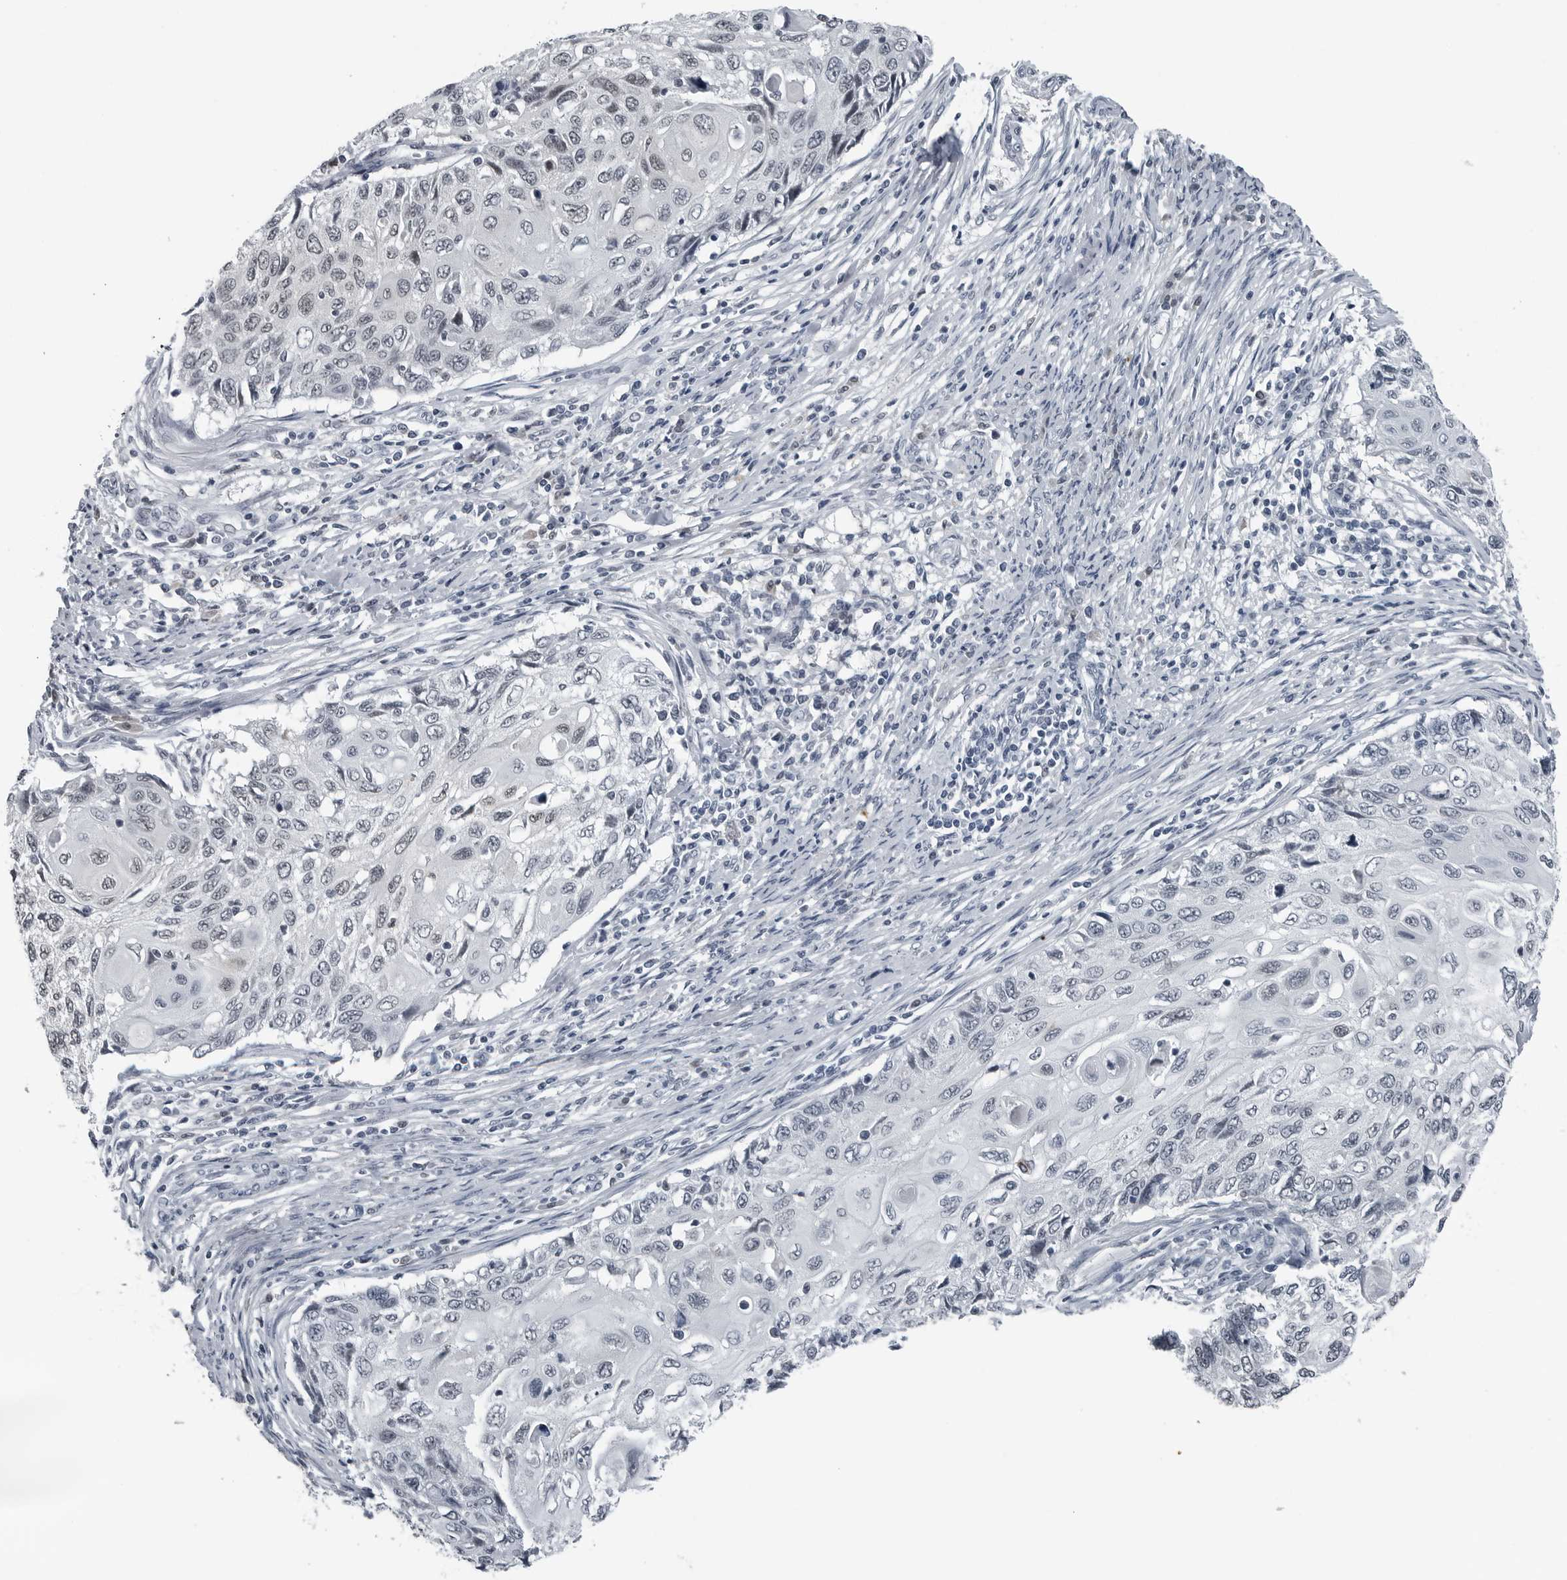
{"staining": {"intensity": "negative", "quantity": "none", "location": "none"}, "tissue": "cervical cancer", "cell_type": "Tumor cells", "image_type": "cancer", "snomed": [{"axis": "morphology", "description": "Squamous cell carcinoma, NOS"}, {"axis": "topography", "description": "Cervix"}], "caption": "A high-resolution micrograph shows immunohistochemistry (IHC) staining of cervical cancer (squamous cell carcinoma), which demonstrates no significant expression in tumor cells. (DAB immunohistochemistry, high magnification).", "gene": "AKR1A1", "patient": {"sex": "female", "age": 70}}